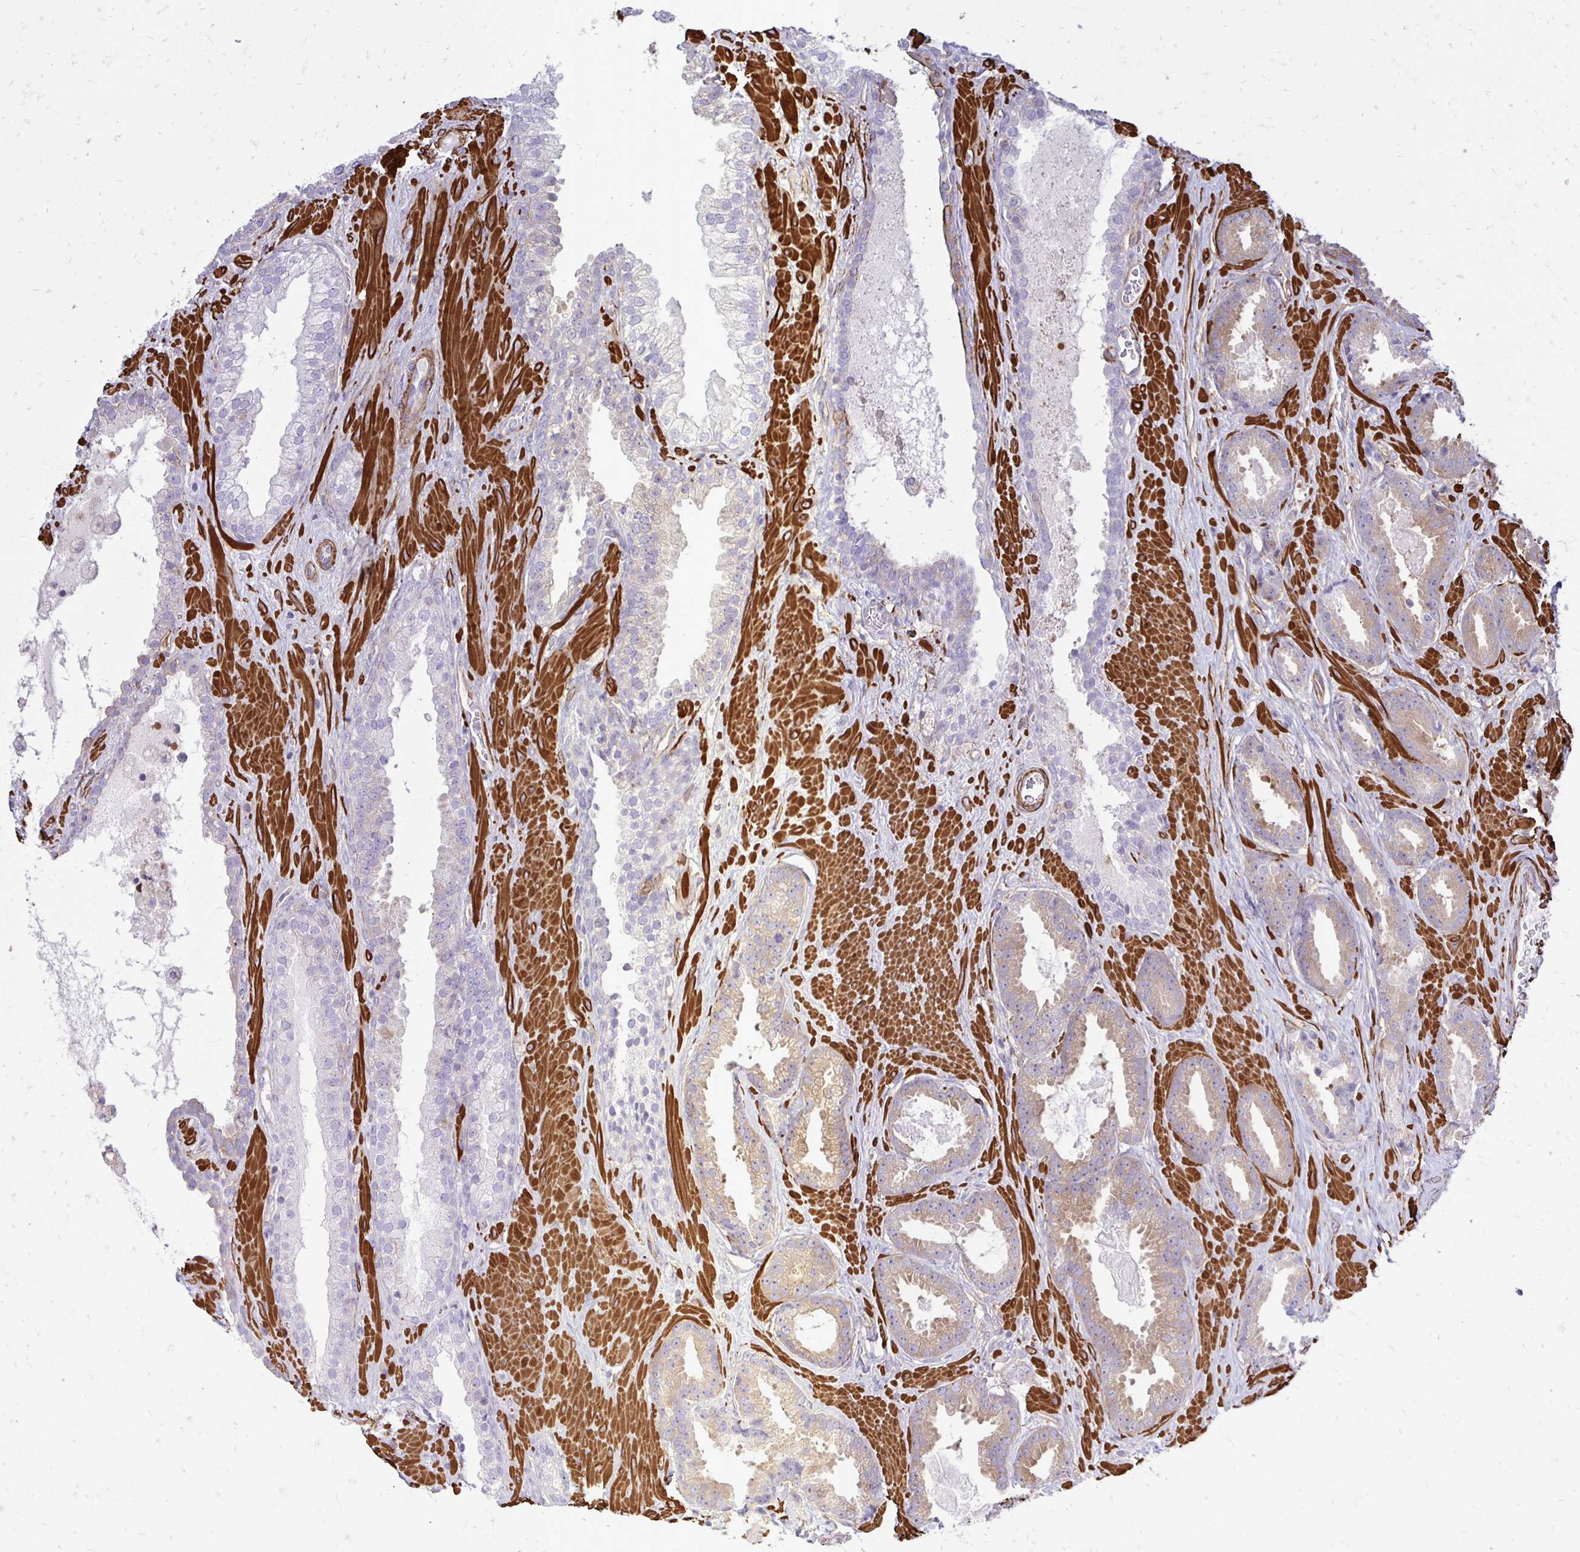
{"staining": {"intensity": "negative", "quantity": "none", "location": "none"}, "tissue": "prostate cancer", "cell_type": "Tumor cells", "image_type": "cancer", "snomed": [{"axis": "morphology", "description": "Adenocarcinoma, Low grade"}, {"axis": "topography", "description": "Prostate"}], "caption": "The histopathology image reveals no staining of tumor cells in prostate adenocarcinoma (low-grade).", "gene": "CTPS1", "patient": {"sex": "male", "age": 62}}